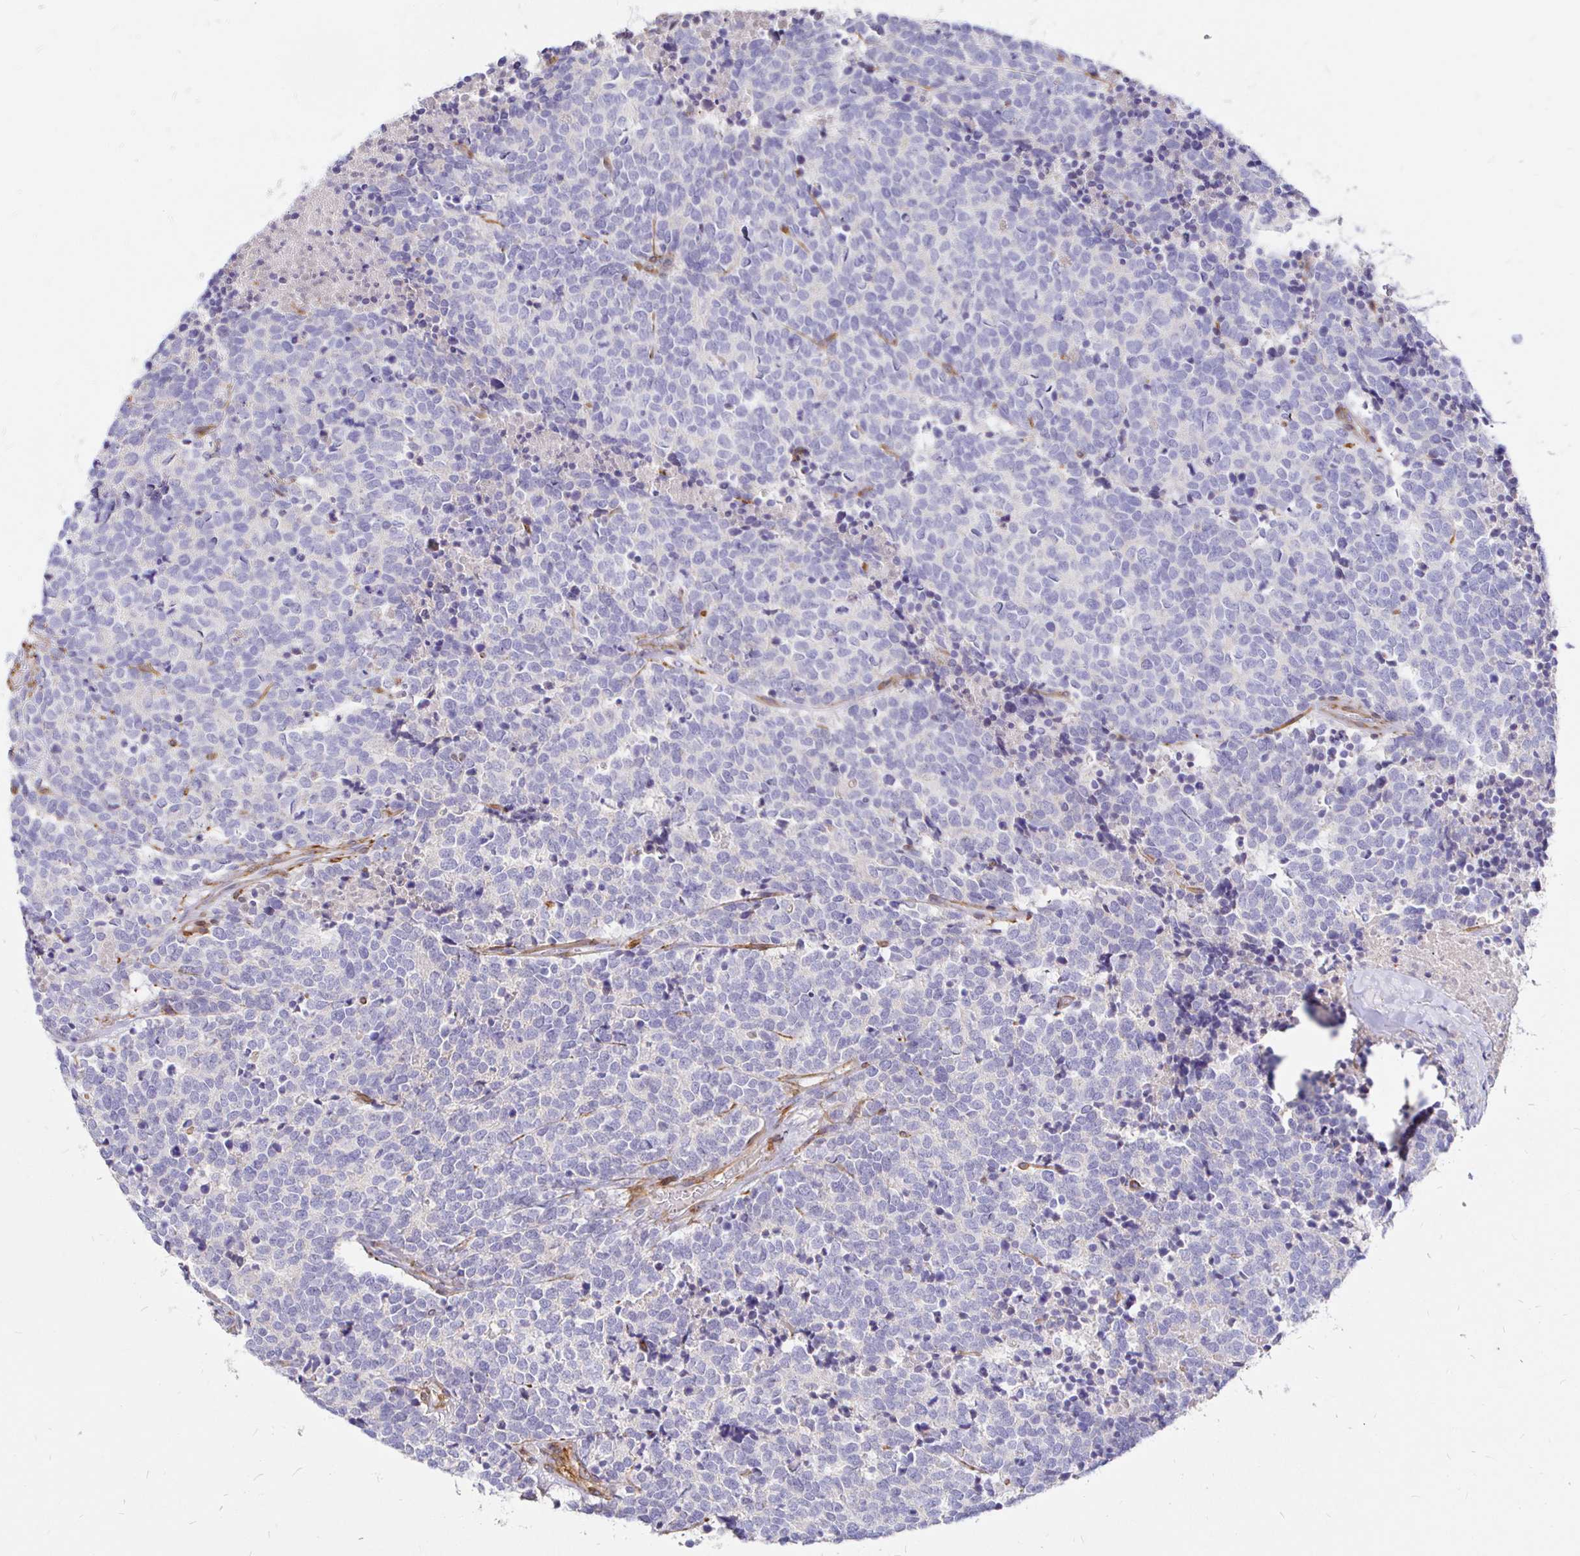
{"staining": {"intensity": "negative", "quantity": "none", "location": "none"}, "tissue": "carcinoid", "cell_type": "Tumor cells", "image_type": "cancer", "snomed": [{"axis": "morphology", "description": "Carcinoid, malignant, NOS"}, {"axis": "topography", "description": "Skin"}], "caption": "Protein analysis of carcinoid displays no significant expression in tumor cells.", "gene": "PALM2AKAP2", "patient": {"sex": "female", "age": 79}}